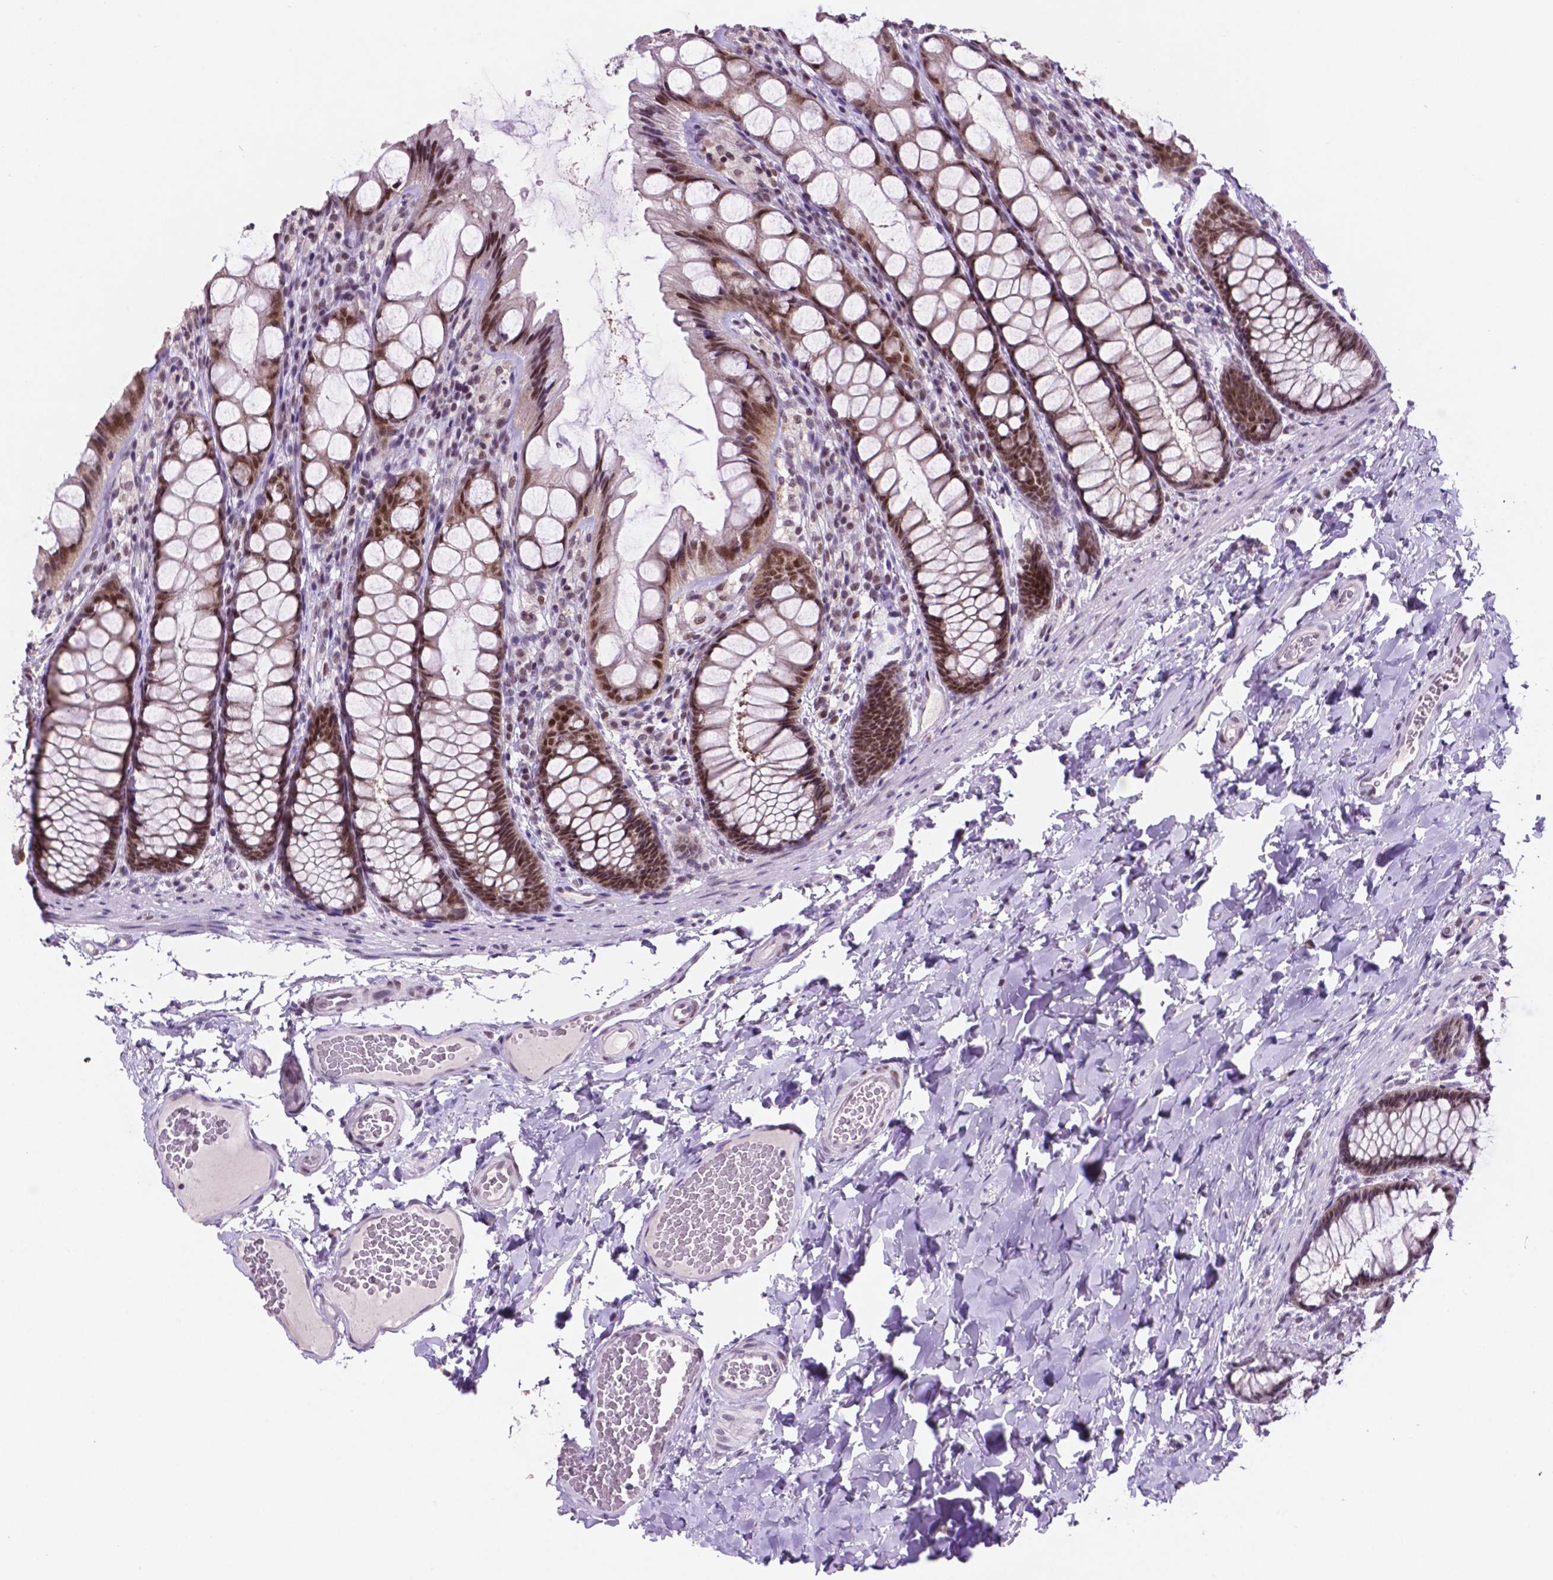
{"staining": {"intensity": "negative", "quantity": "none", "location": "none"}, "tissue": "colon", "cell_type": "Endothelial cells", "image_type": "normal", "snomed": [{"axis": "morphology", "description": "Normal tissue, NOS"}, {"axis": "topography", "description": "Colon"}], "caption": "A high-resolution histopathology image shows immunohistochemistry staining of benign colon, which demonstrates no significant expression in endothelial cells.", "gene": "NCOR1", "patient": {"sex": "male", "age": 47}}